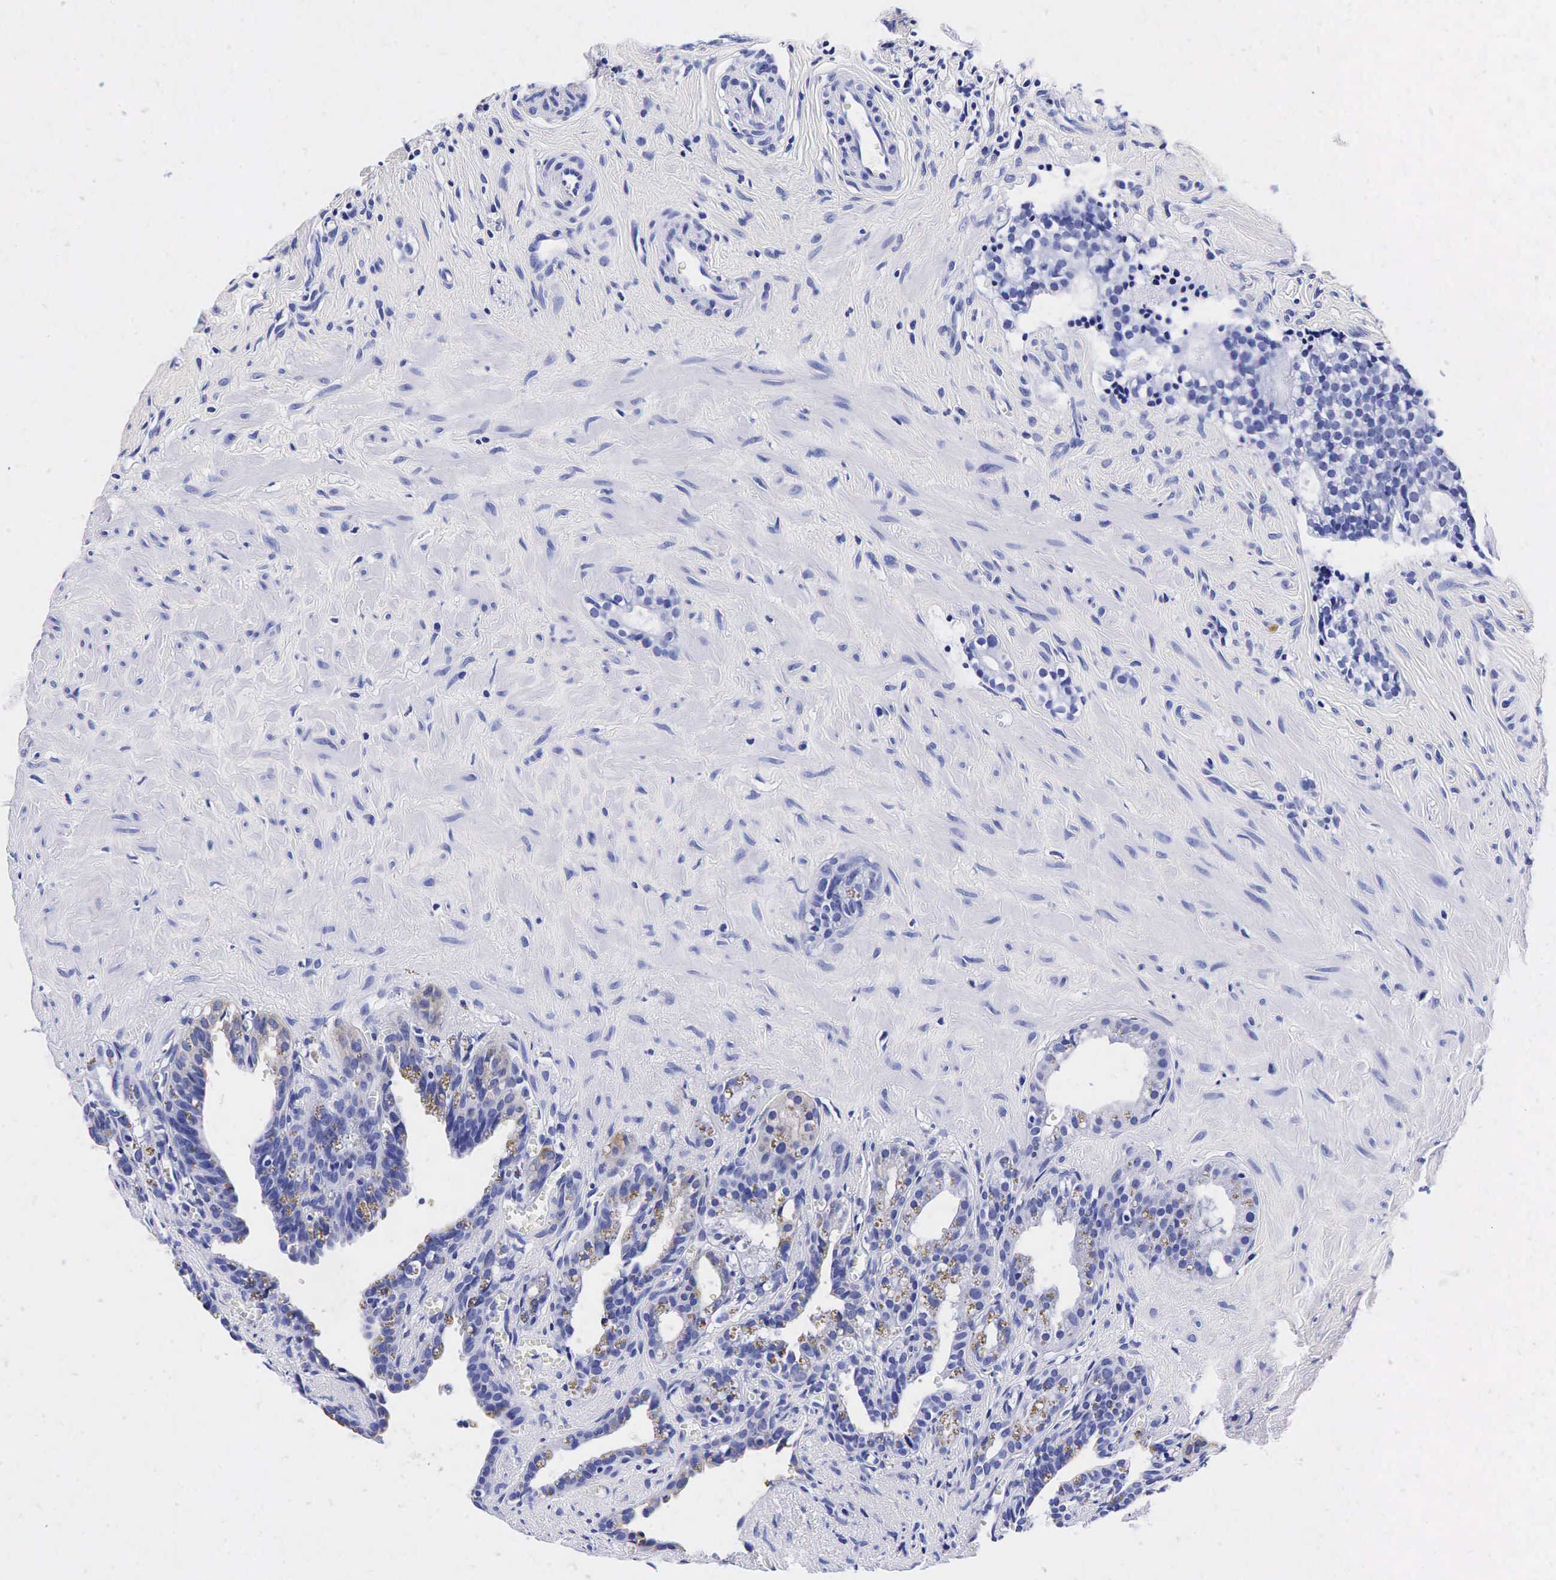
{"staining": {"intensity": "weak", "quantity": "25%-75%", "location": "cytoplasmic/membranous"}, "tissue": "seminal vesicle", "cell_type": "Glandular cells", "image_type": "normal", "snomed": [{"axis": "morphology", "description": "Normal tissue, NOS"}, {"axis": "topography", "description": "Seminal veicle"}], "caption": "Immunohistochemical staining of benign human seminal vesicle reveals weak cytoplasmic/membranous protein positivity in about 25%-75% of glandular cells. (IHC, brightfield microscopy, high magnification).", "gene": "TG", "patient": {"sex": "male", "age": 60}}